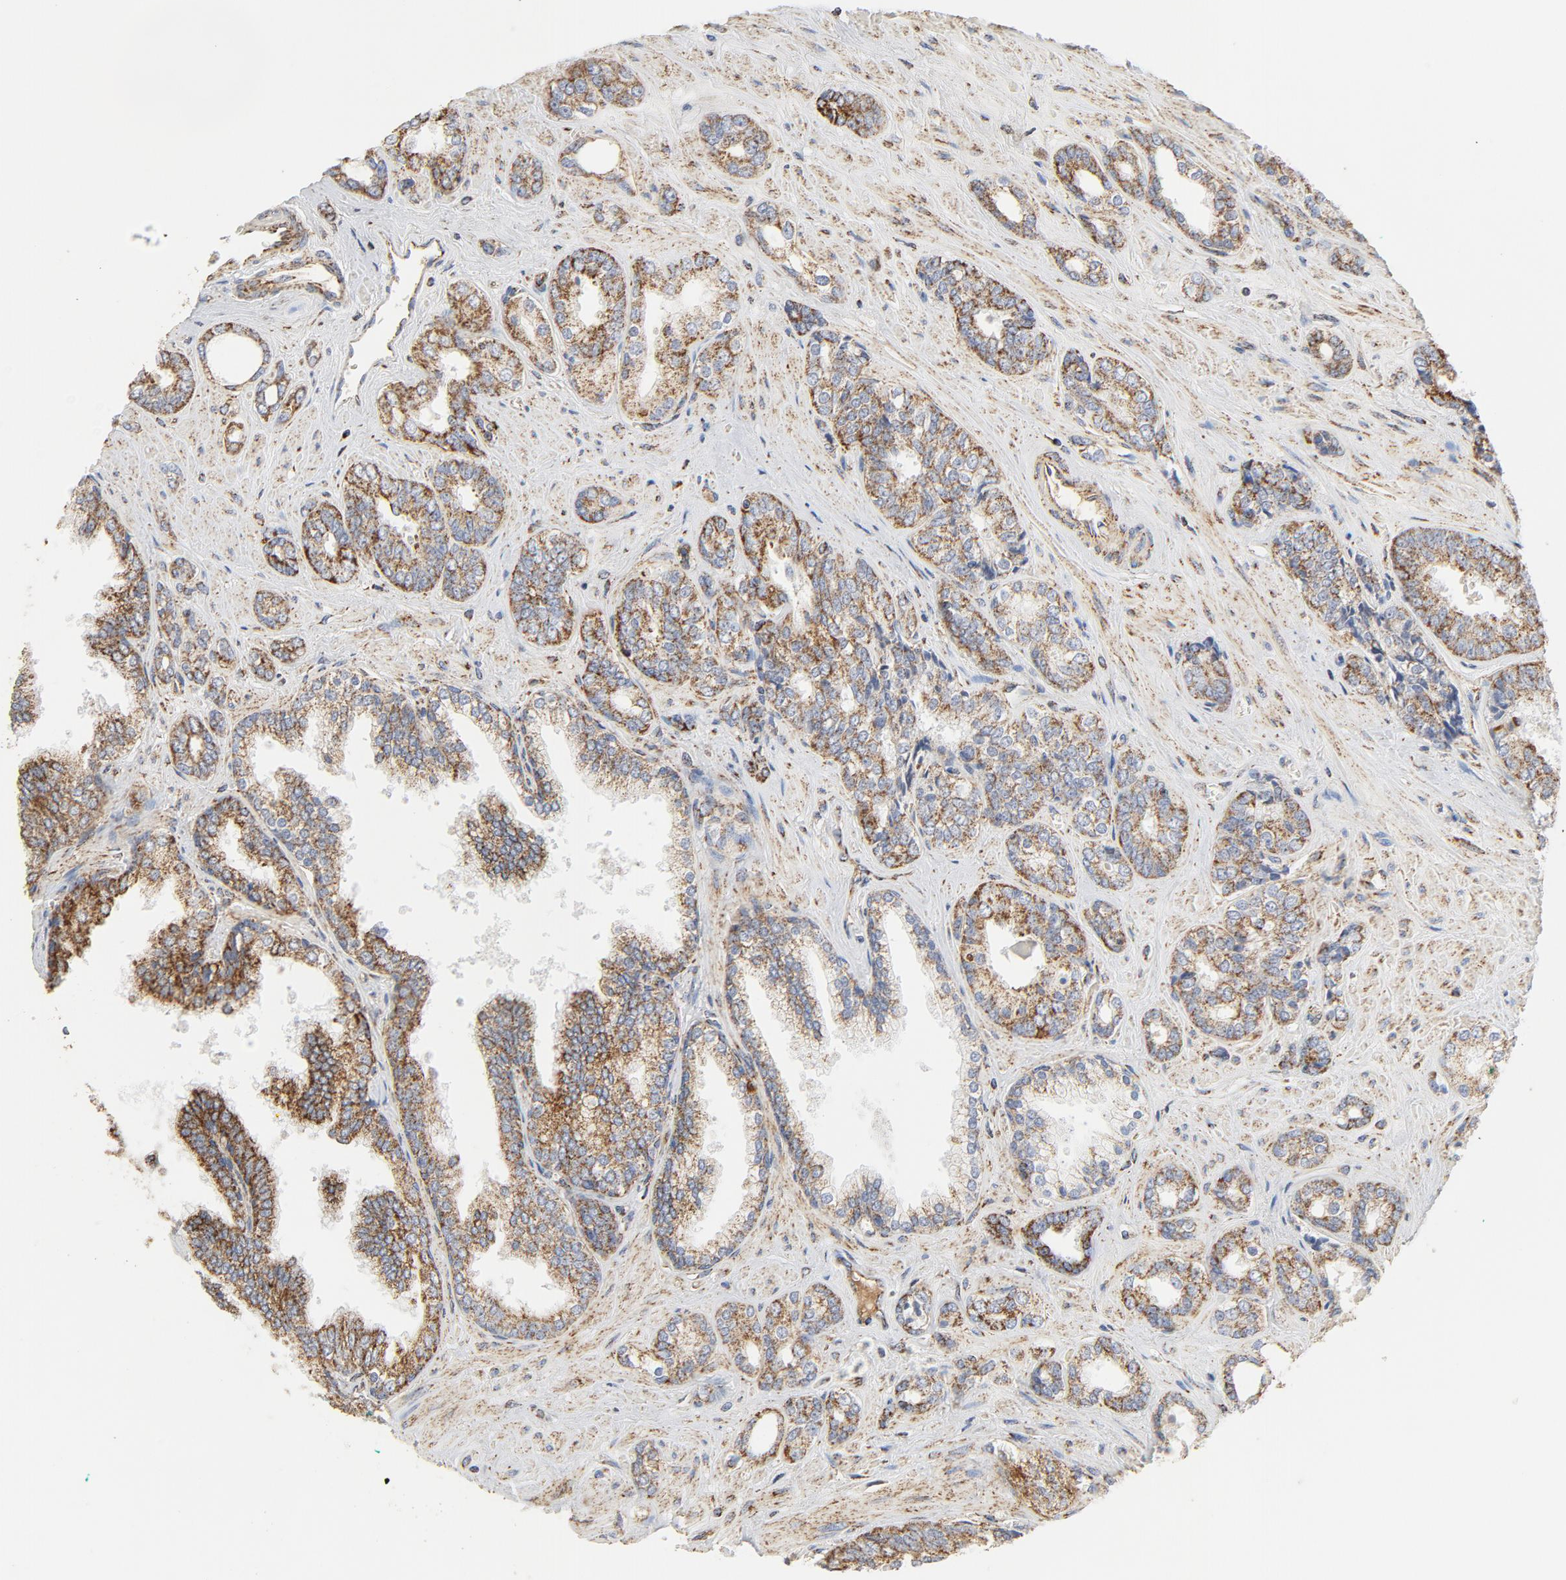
{"staining": {"intensity": "moderate", "quantity": ">75%", "location": "cytoplasmic/membranous"}, "tissue": "prostate cancer", "cell_type": "Tumor cells", "image_type": "cancer", "snomed": [{"axis": "morphology", "description": "Adenocarcinoma, High grade"}, {"axis": "topography", "description": "Prostate"}], "caption": "IHC histopathology image of human prostate adenocarcinoma (high-grade) stained for a protein (brown), which demonstrates medium levels of moderate cytoplasmic/membranous staining in approximately >75% of tumor cells.", "gene": "PCNX4", "patient": {"sex": "male", "age": 67}}